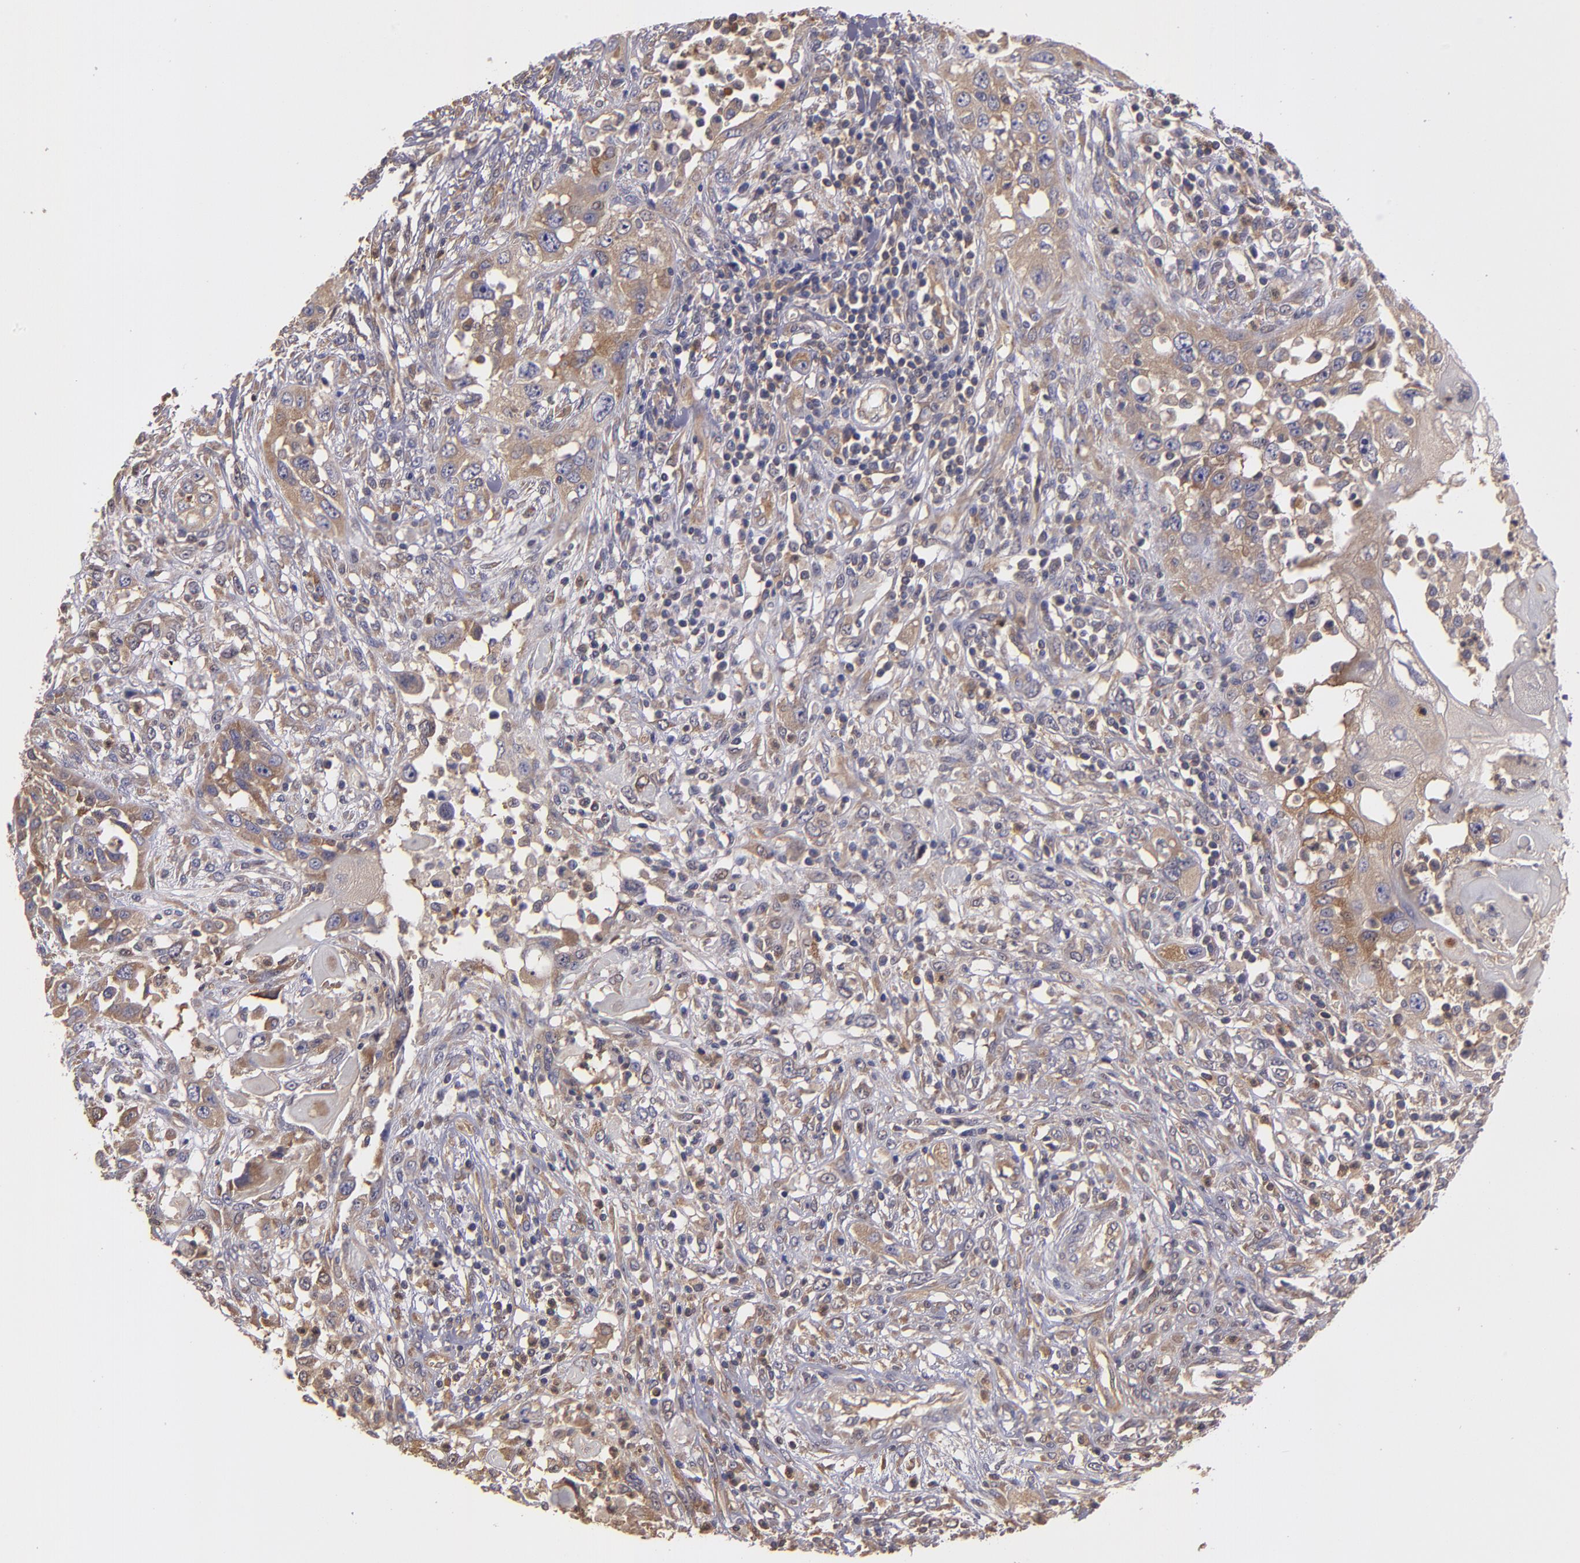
{"staining": {"intensity": "moderate", "quantity": "25%-75%", "location": "cytoplasmic/membranous"}, "tissue": "head and neck cancer", "cell_type": "Tumor cells", "image_type": "cancer", "snomed": [{"axis": "morphology", "description": "Neoplasm, malignant, NOS"}, {"axis": "topography", "description": "Salivary gland"}, {"axis": "topography", "description": "Head-Neck"}], "caption": "IHC histopathology image of neoplastic tissue: human head and neck cancer (malignant neoplasm) stained using IHC reveals medium levels of moderate protein expression localized specifically in the cytoplasmic/membranous of tumor cells, appearing as a cytoplasmic/membranous brown color.", "gene": "CARS1", "patient": {"sex": "male", "age": 43}}